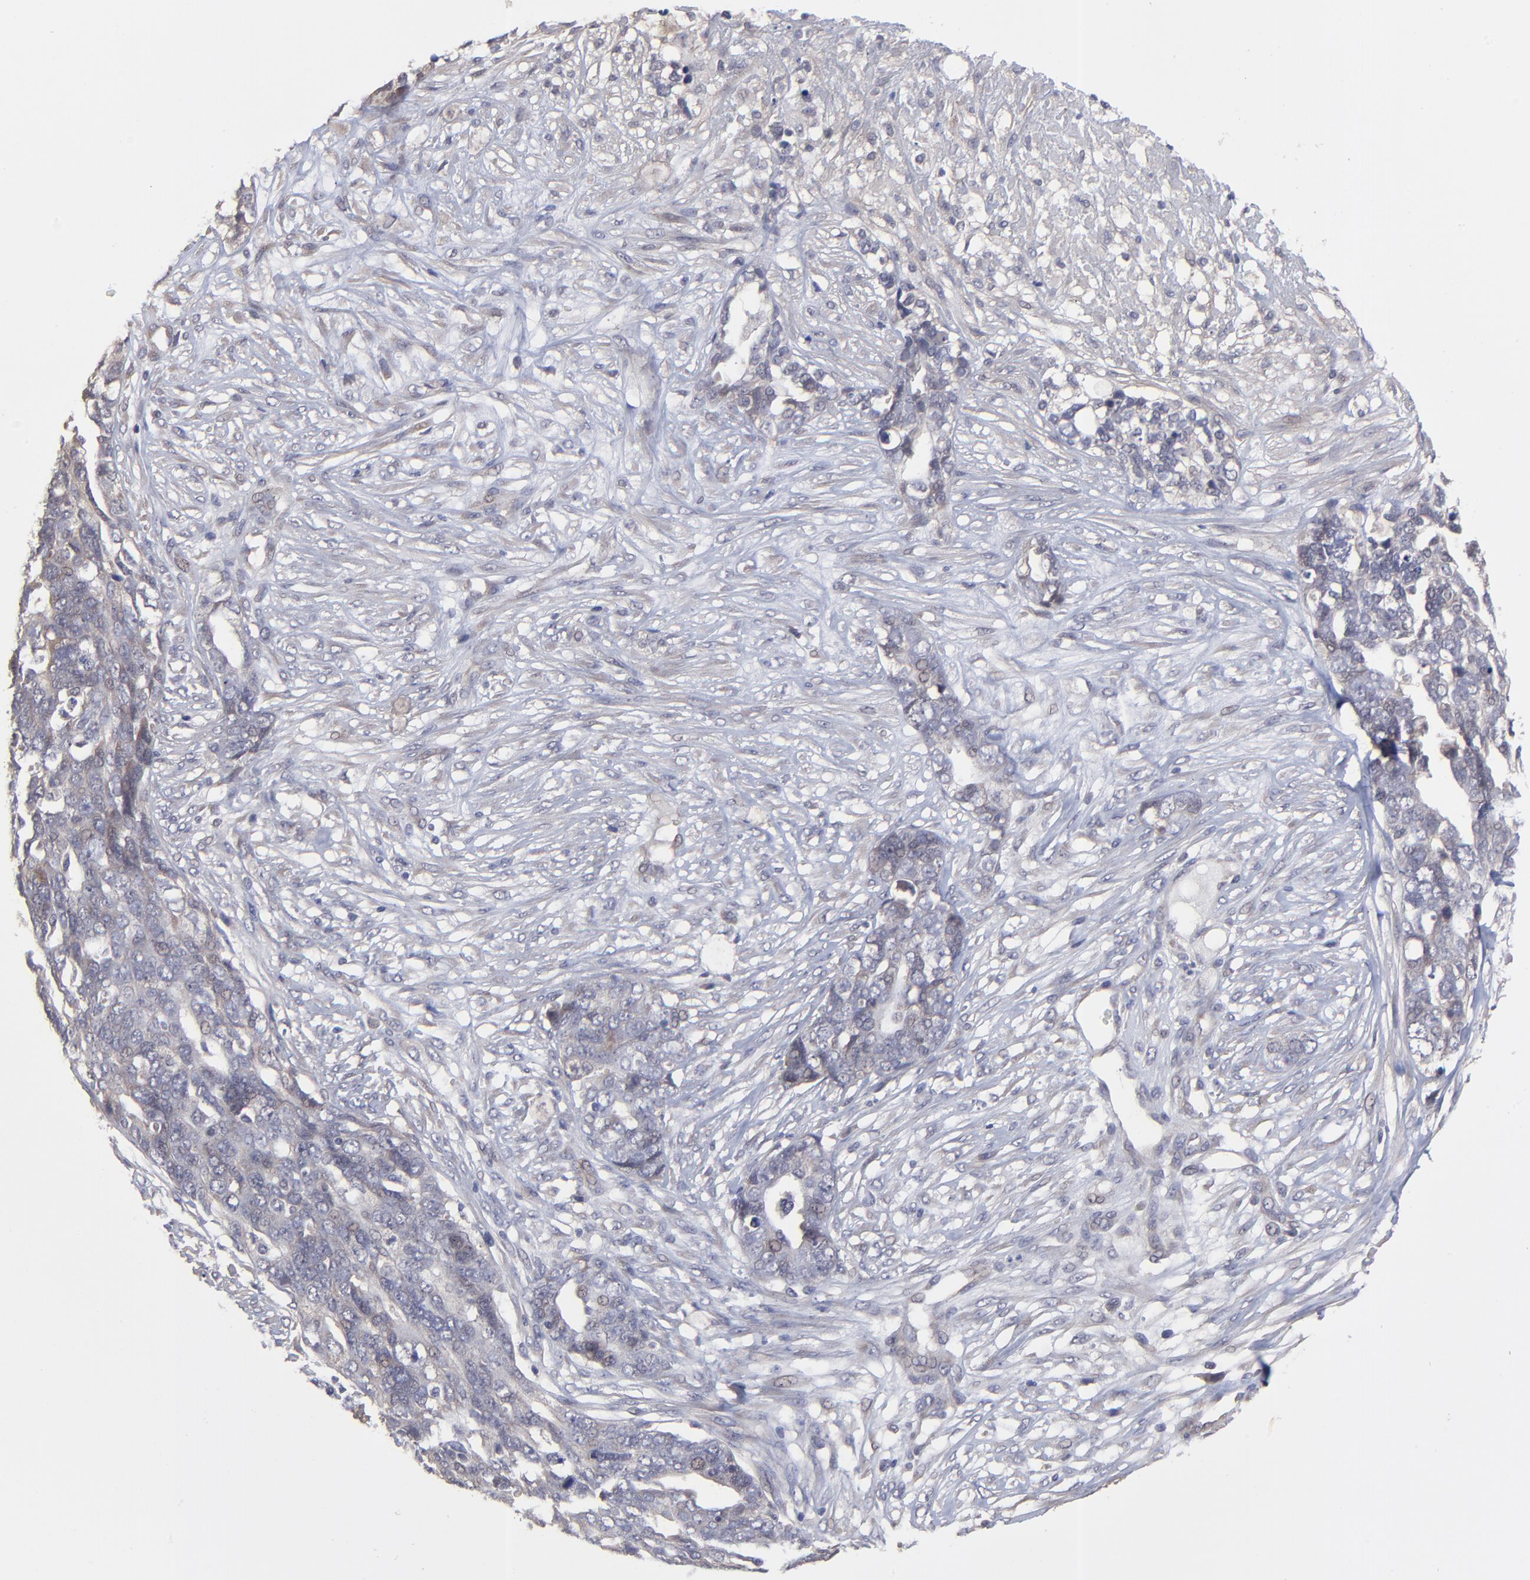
{"staining": {"intensity": "weak", "quantity": "<25%", "location": "cytoplasmic/membranous"}, "tissue": "ovarian cancer", "cell_type": "Tumor cells", "image_type": "cancer", "snomed": [{"axis": "morphology", "description": "Normal tissue, NOS"}, {"axis": "morphology", "description": "Cystadenocarcinoma, serous, NOS"}, {"axis": "topography", "description": "Fallopian tube"}, {"axis": "topography", "description": "Ovary"}], "caption": "IHC micrograph of human ovarian cancer (serous cystadenocarcinoma) stained for a protein (brown), which demonstrates no positivity in tumor cells. (Immunohistochemistry, brightfield microscopy, high magnification).", "gene": "ZNF780B", "patient": {"sex": "female", "age": 56}}